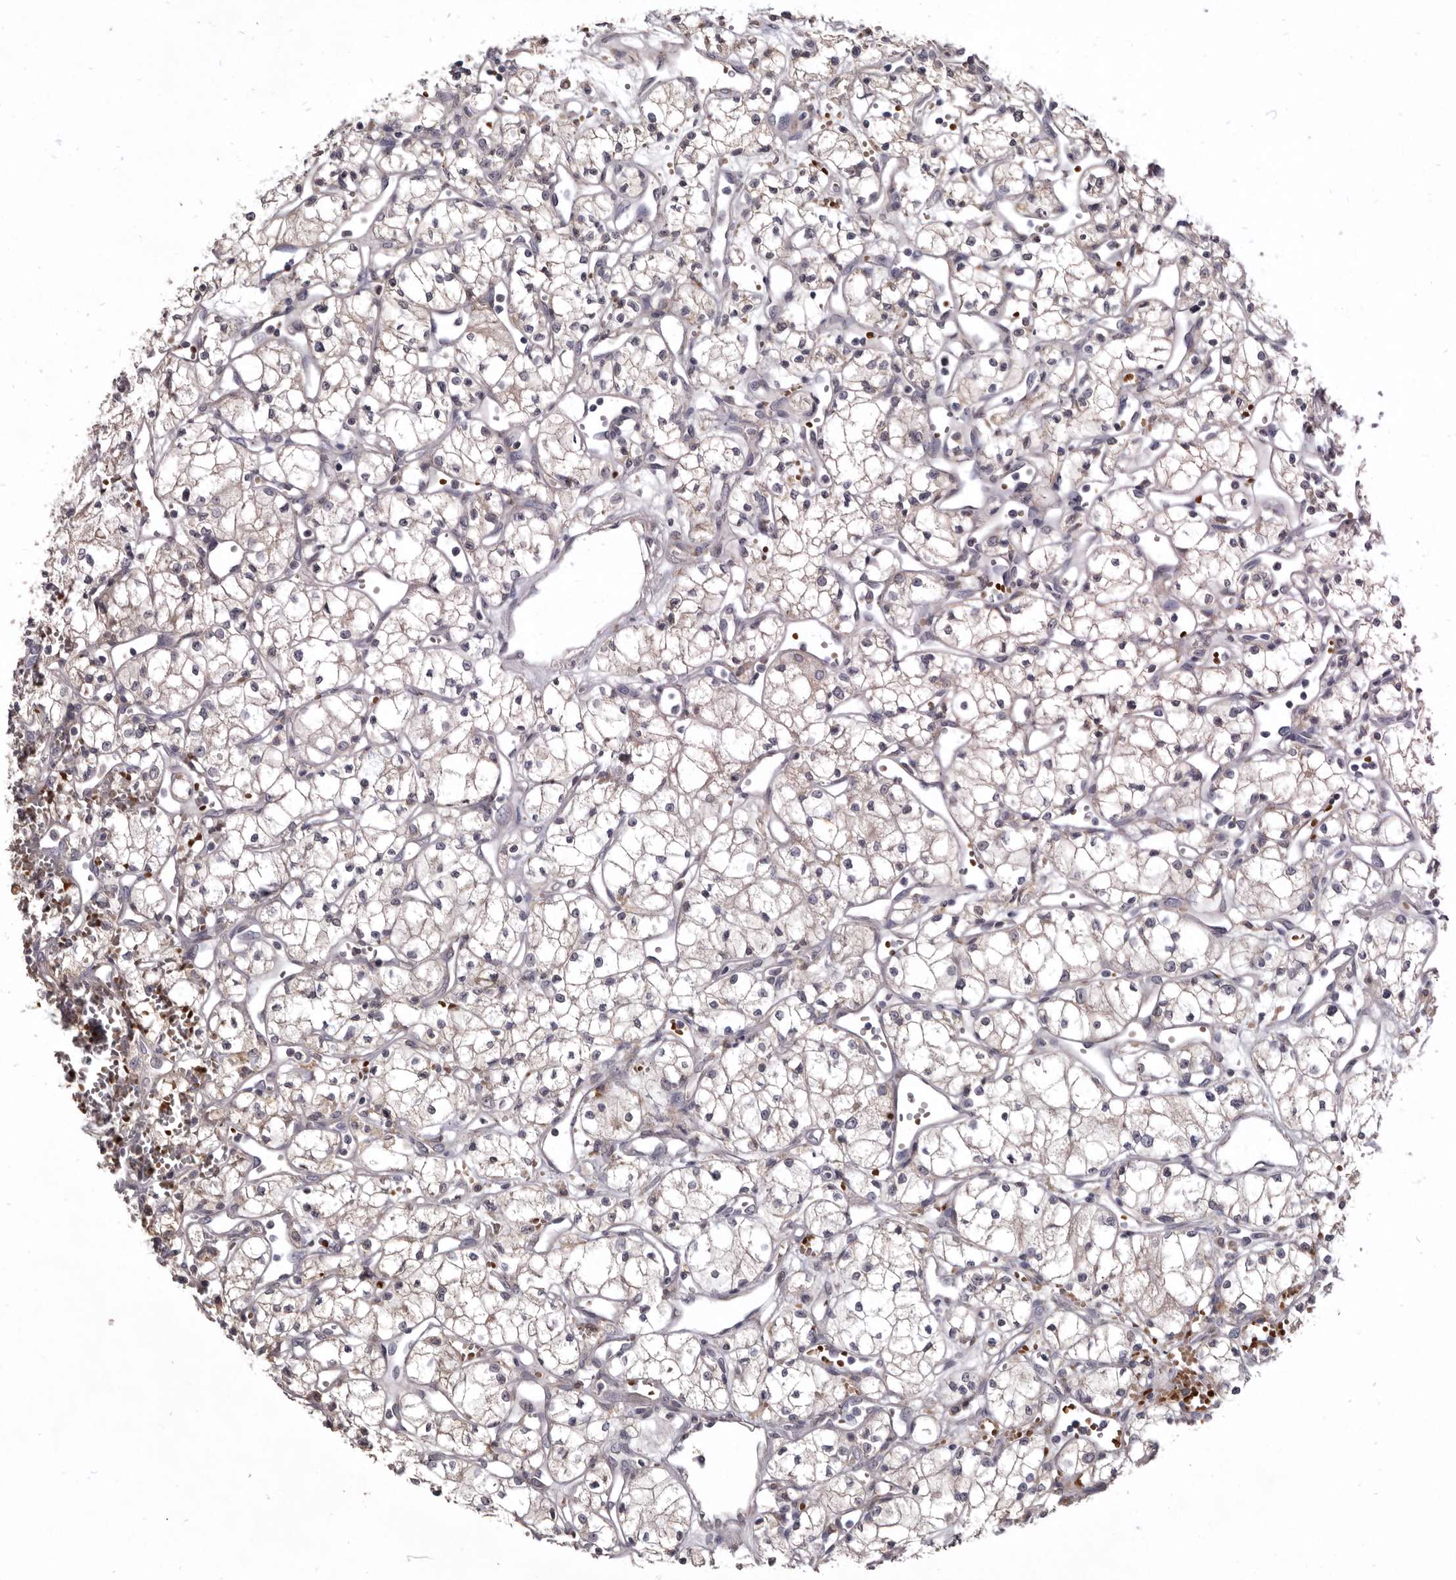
{"staining": {"intensity": "negative", "quantity": "none", "location": "none"}, "tissue": "renal cancer", "cell_type": "Tumor cells", "image_type": "cancer", "snomed": [{"axis": "morphology", "description": "Adenocarcinoma, NOS"}, {"axis": "topography", "description": "Kidney"}], "caption": "IHC image of renal adenocarcinoma stained for a protein (brown), which reveals no expression in tumor cells.", "gene": "NENF", "patient": {"sex": "male", "age": 59}}